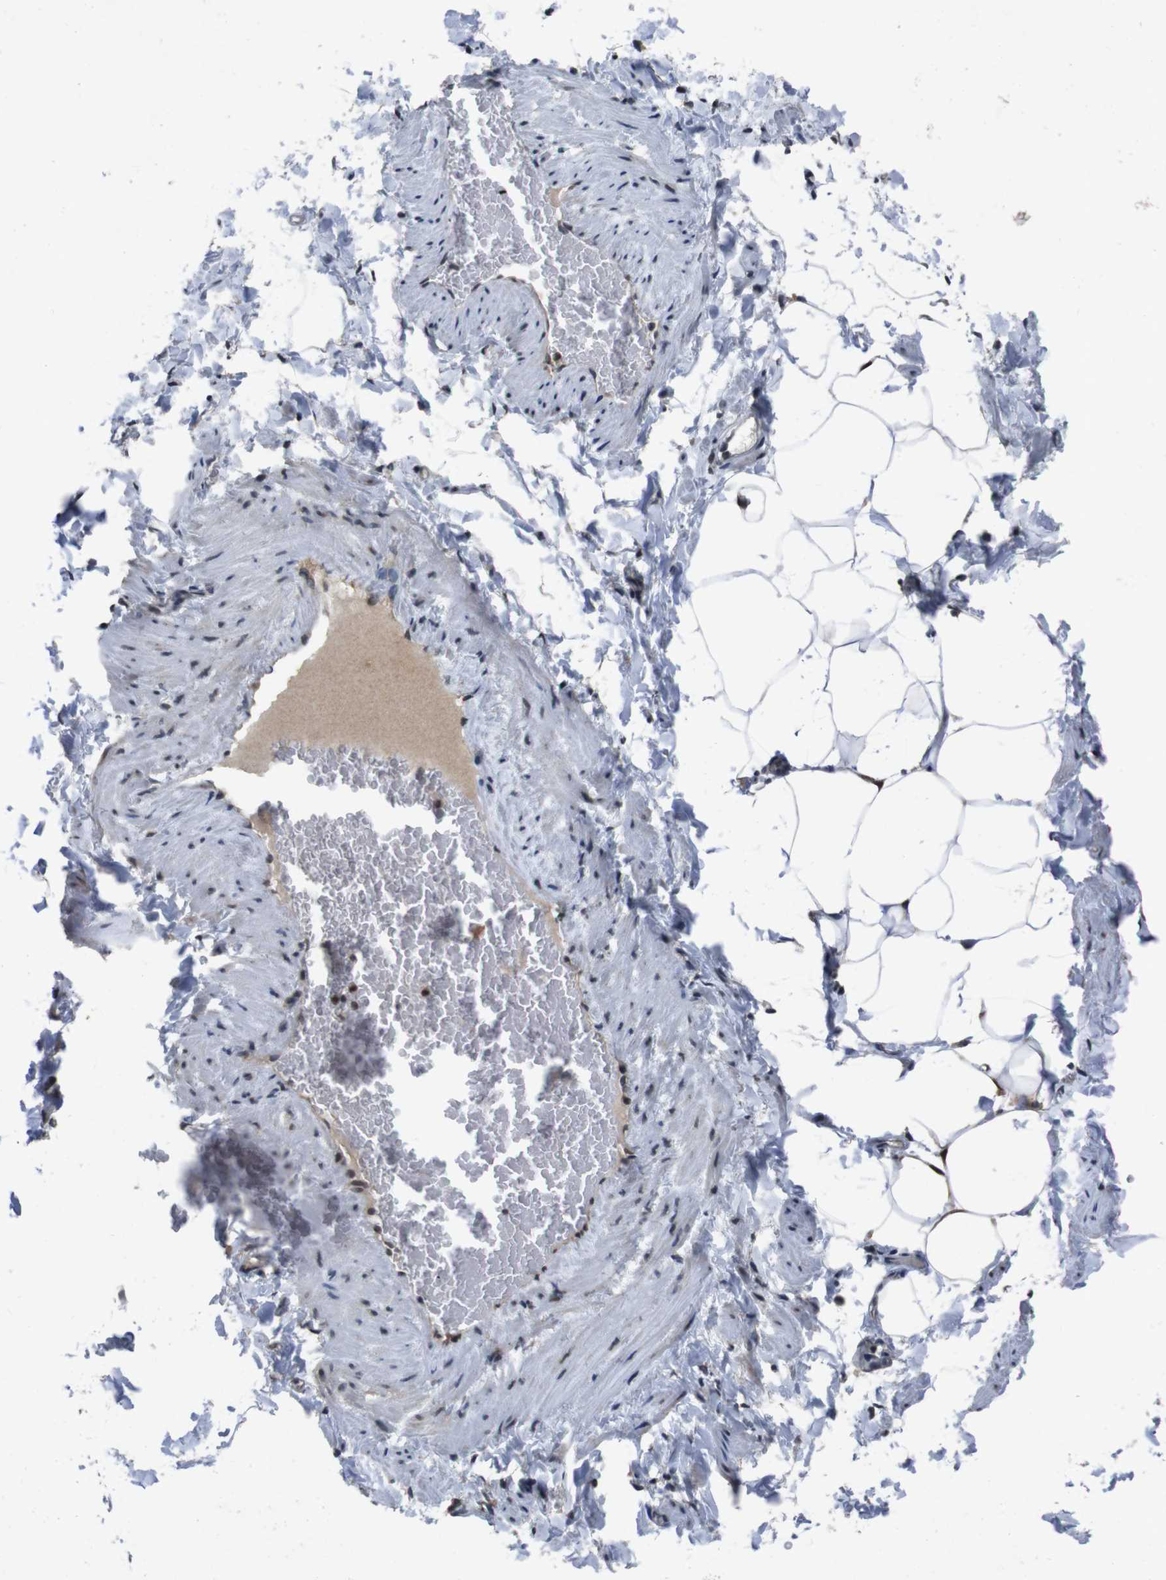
{"staining": {"intensity": "strong", "quantity": ">75%", "location": "nuclear"}, "tissue": "adipose tissue", "cell_type": "Adipocytes", "image_type": "normal", "snomed": [{"axis": "morphology", "description": "Normal tissue, NOS"}, {"axis": "topography", "description": "Vascular tissue"}], "caption": "Adipose tissue stained with DAB (3,3'-diaminobenzidine) immunohistochemistry shows high levels of strong nuclear expression in about >75% of adipocytes.", "gene": "AKT3", "patient": {"sex": "male", "age": 41}}